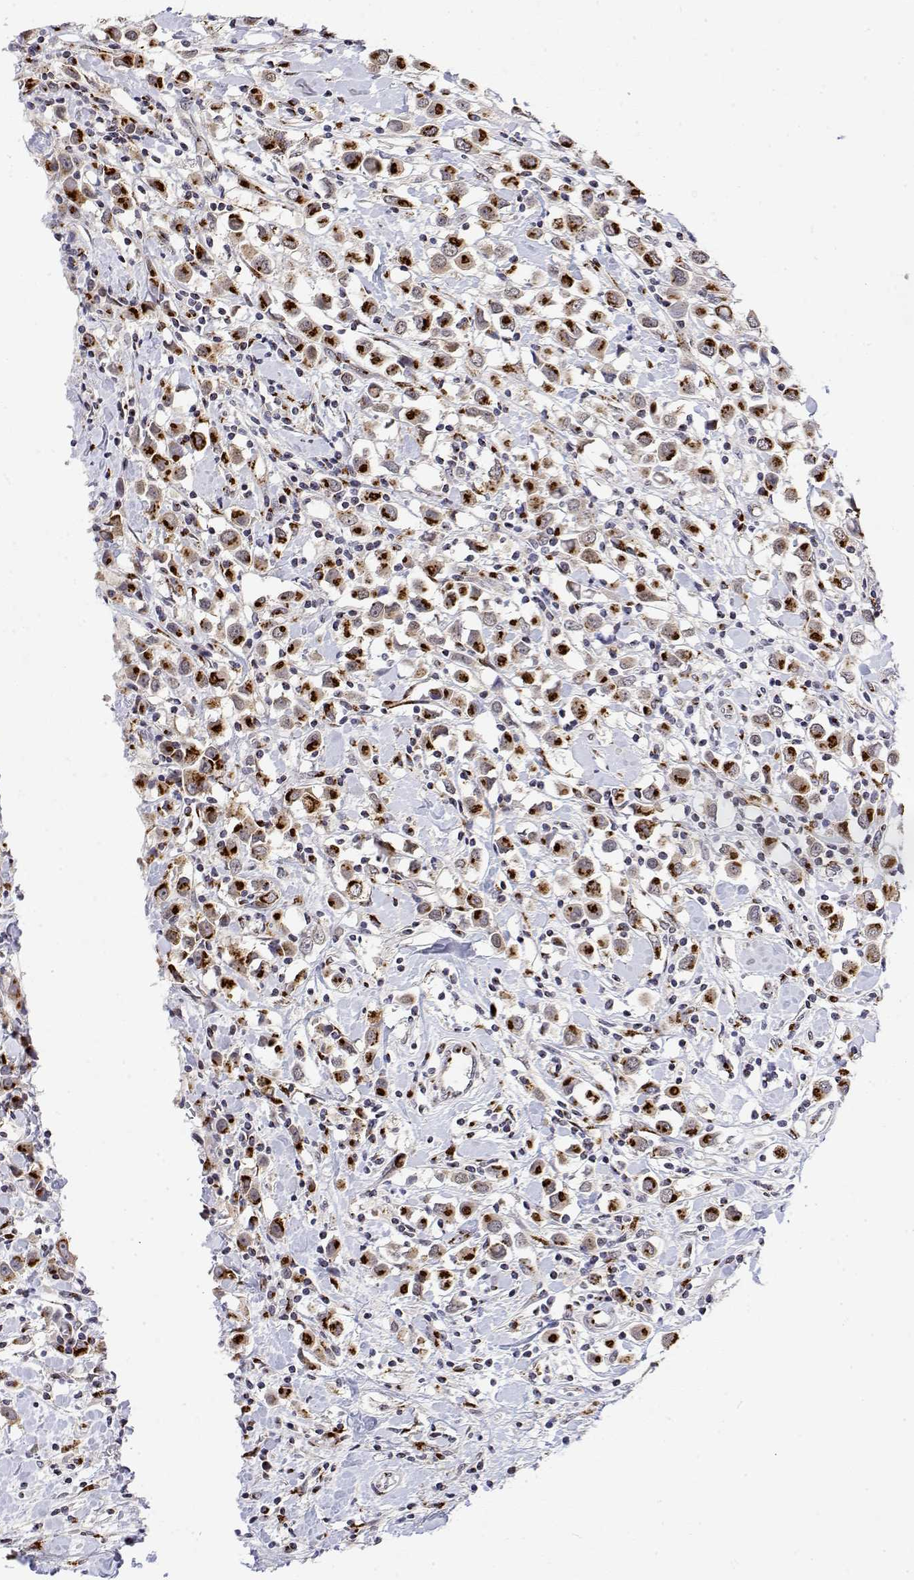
{"staining": {"intensity": "strong", "quantity": ">75%", "location": "cytoplasmic/membranous"}, "tissue": "breast cancer", "cell_type": "Tumor cells", "image_type": "cancer", "snomed": [{"axis": "morphology", "description": "Duct carcinoma"}, {"axis": "topography", "description": "Breast"}], "caption": "A high-resolution photomicrograph shows immunohistochemistry staining of breast intraductal carcinoma, which reveals strong cytoplasmic/membranous expression in about >75% of tumor cells. (DAB (3,3'-diaminobenzidine) IHC with brightfield microscopy, high magnification).", "gene": "YIPF3", "patient": {"sex": "female", "age": 61}}